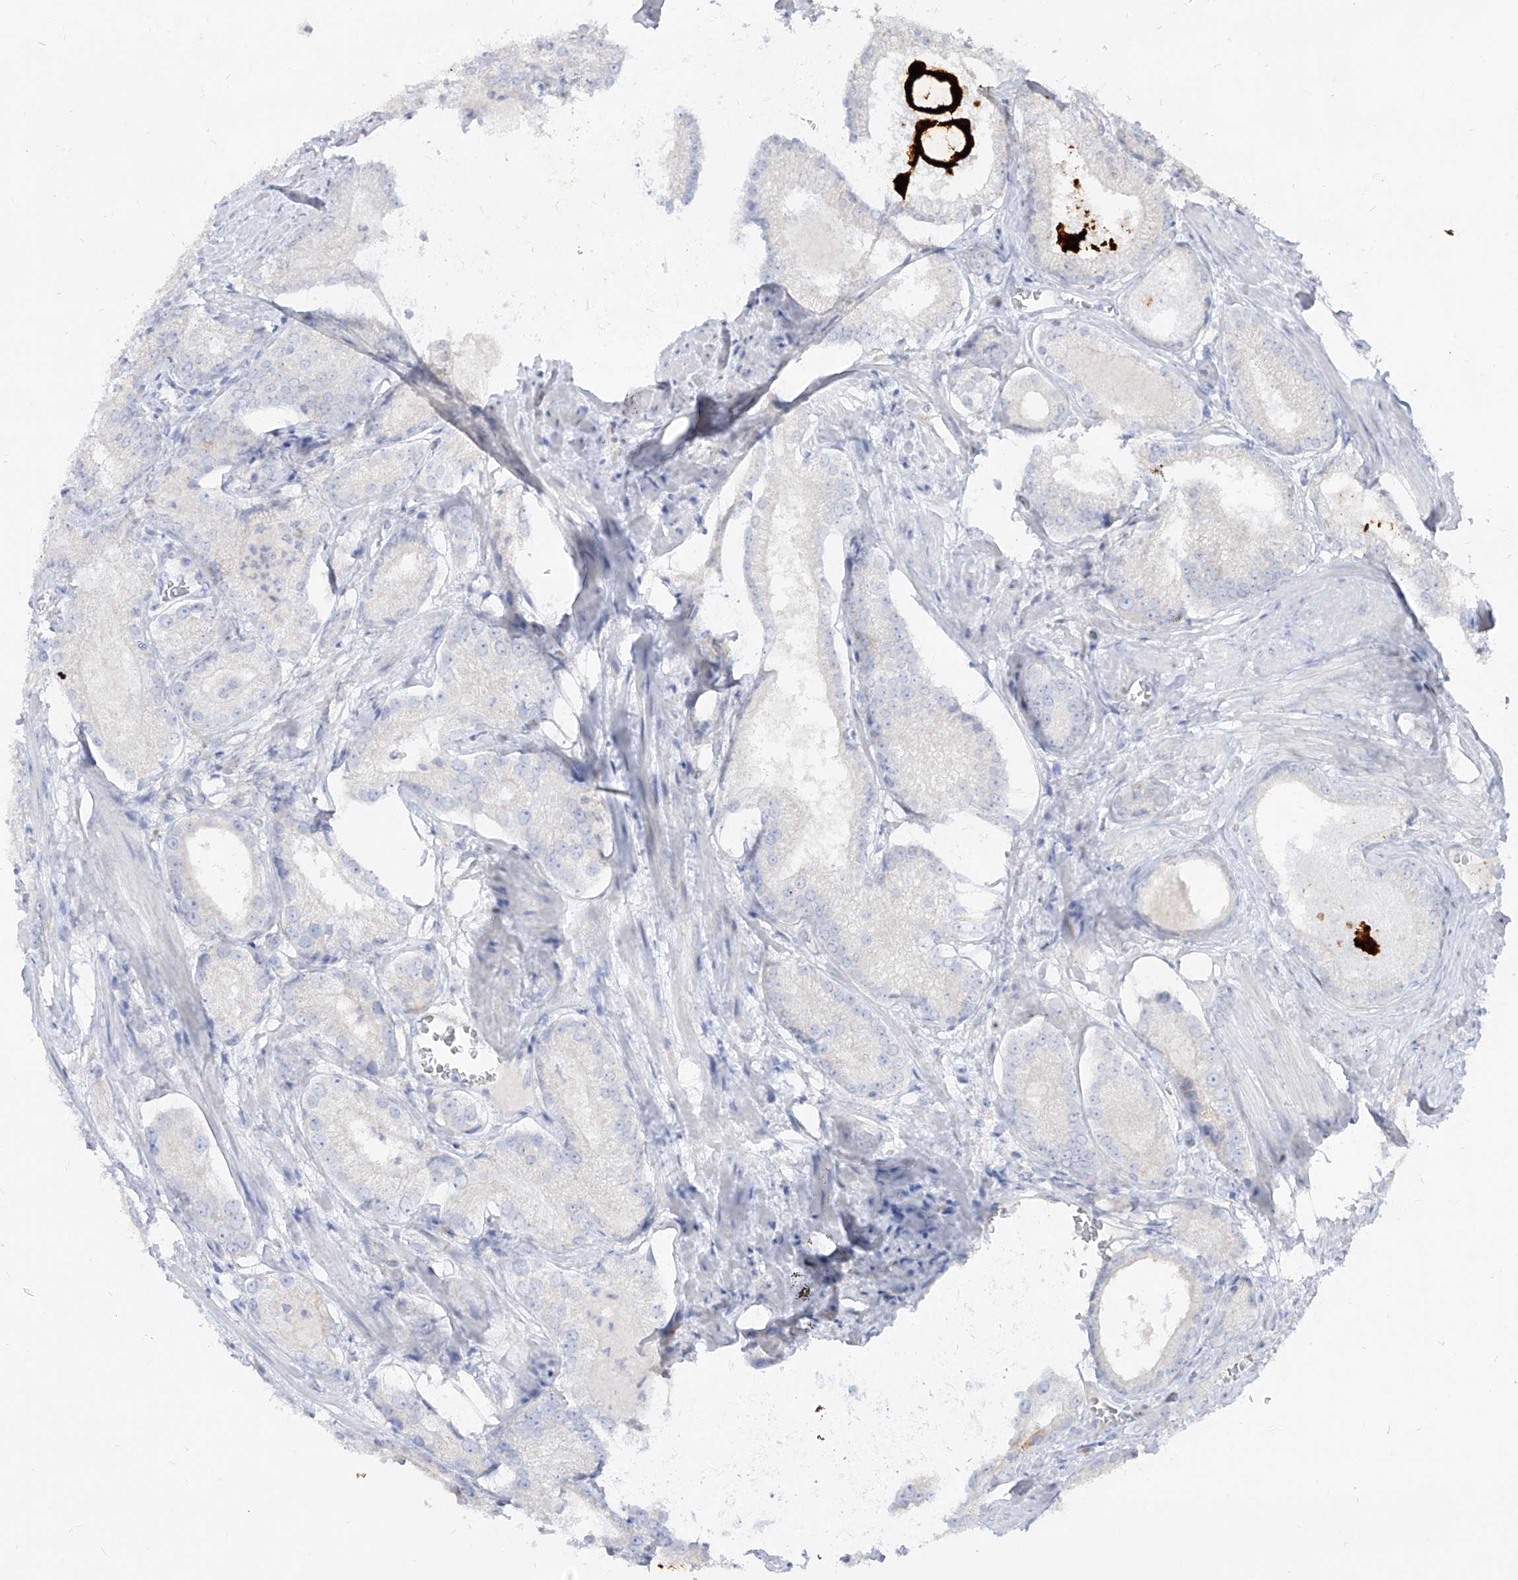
{"staining": {"intensity": "negative", "quantity": "none", "location": "none"}, "tissue": "prostate cancer", "cell_type": "Tumor cells", "image_type": "cancer", "snomed": [{"axis": "morphology", "description": "Adenocarcinoma, Low grade"}, {"axis": "topography", "description": "Prostate"}], "caption": "Immunohistochemistry histopathology image of human prostate low-grade adenocarcinoma stained for a protein (brown), which exhibits no positivity in tumor cells.", "gene": "RBFOX3", "patient": {"sex": "male", "age": 54}}